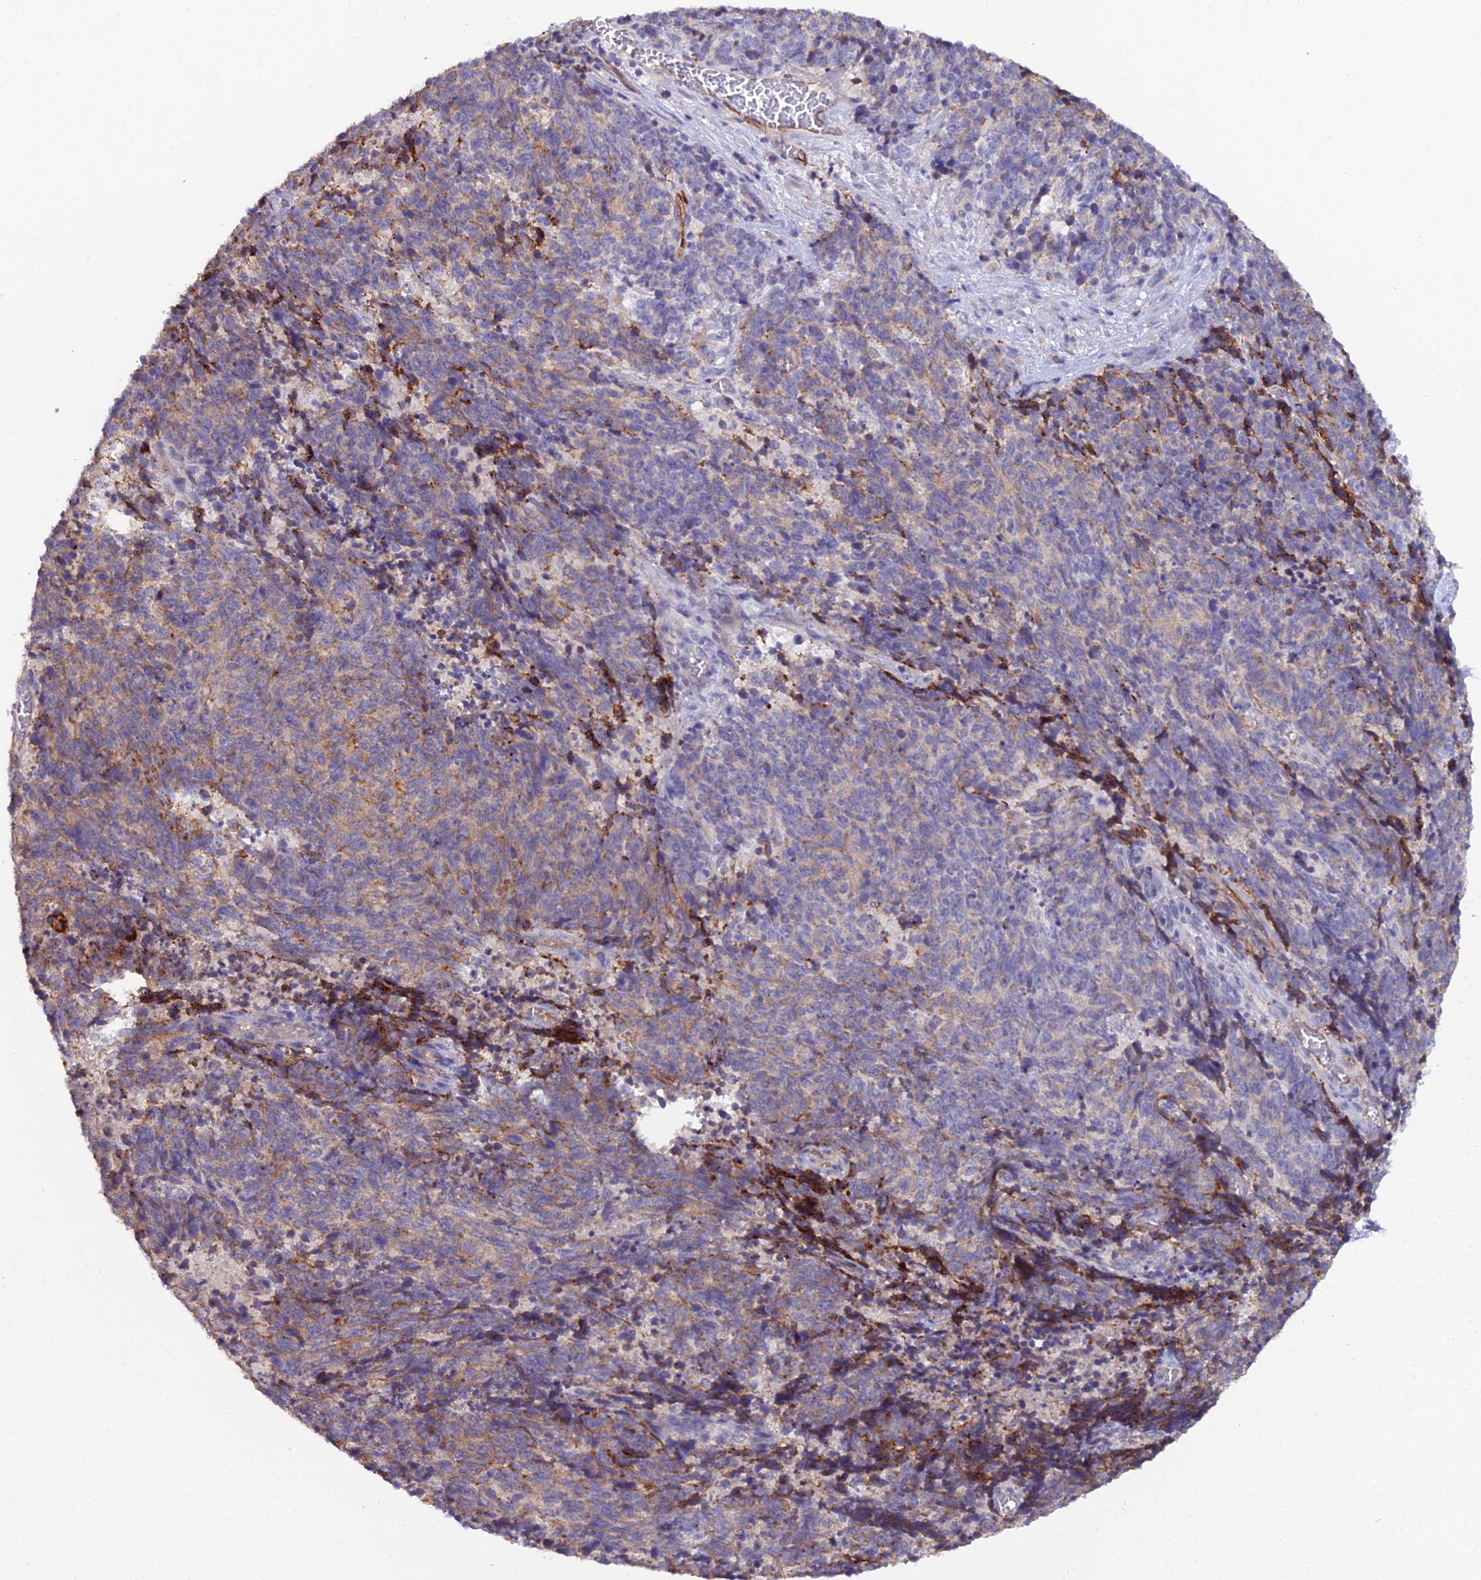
{"staining": {"intensity": "weak", "quantity": "25%-75%", "location": "cytoplasmic/membranous"}, "tissue": "cervical cancer", "cell_type": "Tumor cells", "image_type": "cancer", "snomed": [{"axis": "morphology", "description": "Squamous cell carcinoma, NOS"}, {"axis": "topography", "description": "Cervix"}], "caption": "Immunohistochemistry (IHC) (DAB (3,3'-diaminobenzidine)) staining of human cervical squamous cell carcinoma demonstrates weak cytoplasmic/membranous protein staining in approximately 25%-75% of tumor cells. The protein of interest is shown in brown color, while the nuclei are stained blue.", "gene": "CFAP47", "patient": {"sex": "female", "age": 29}}